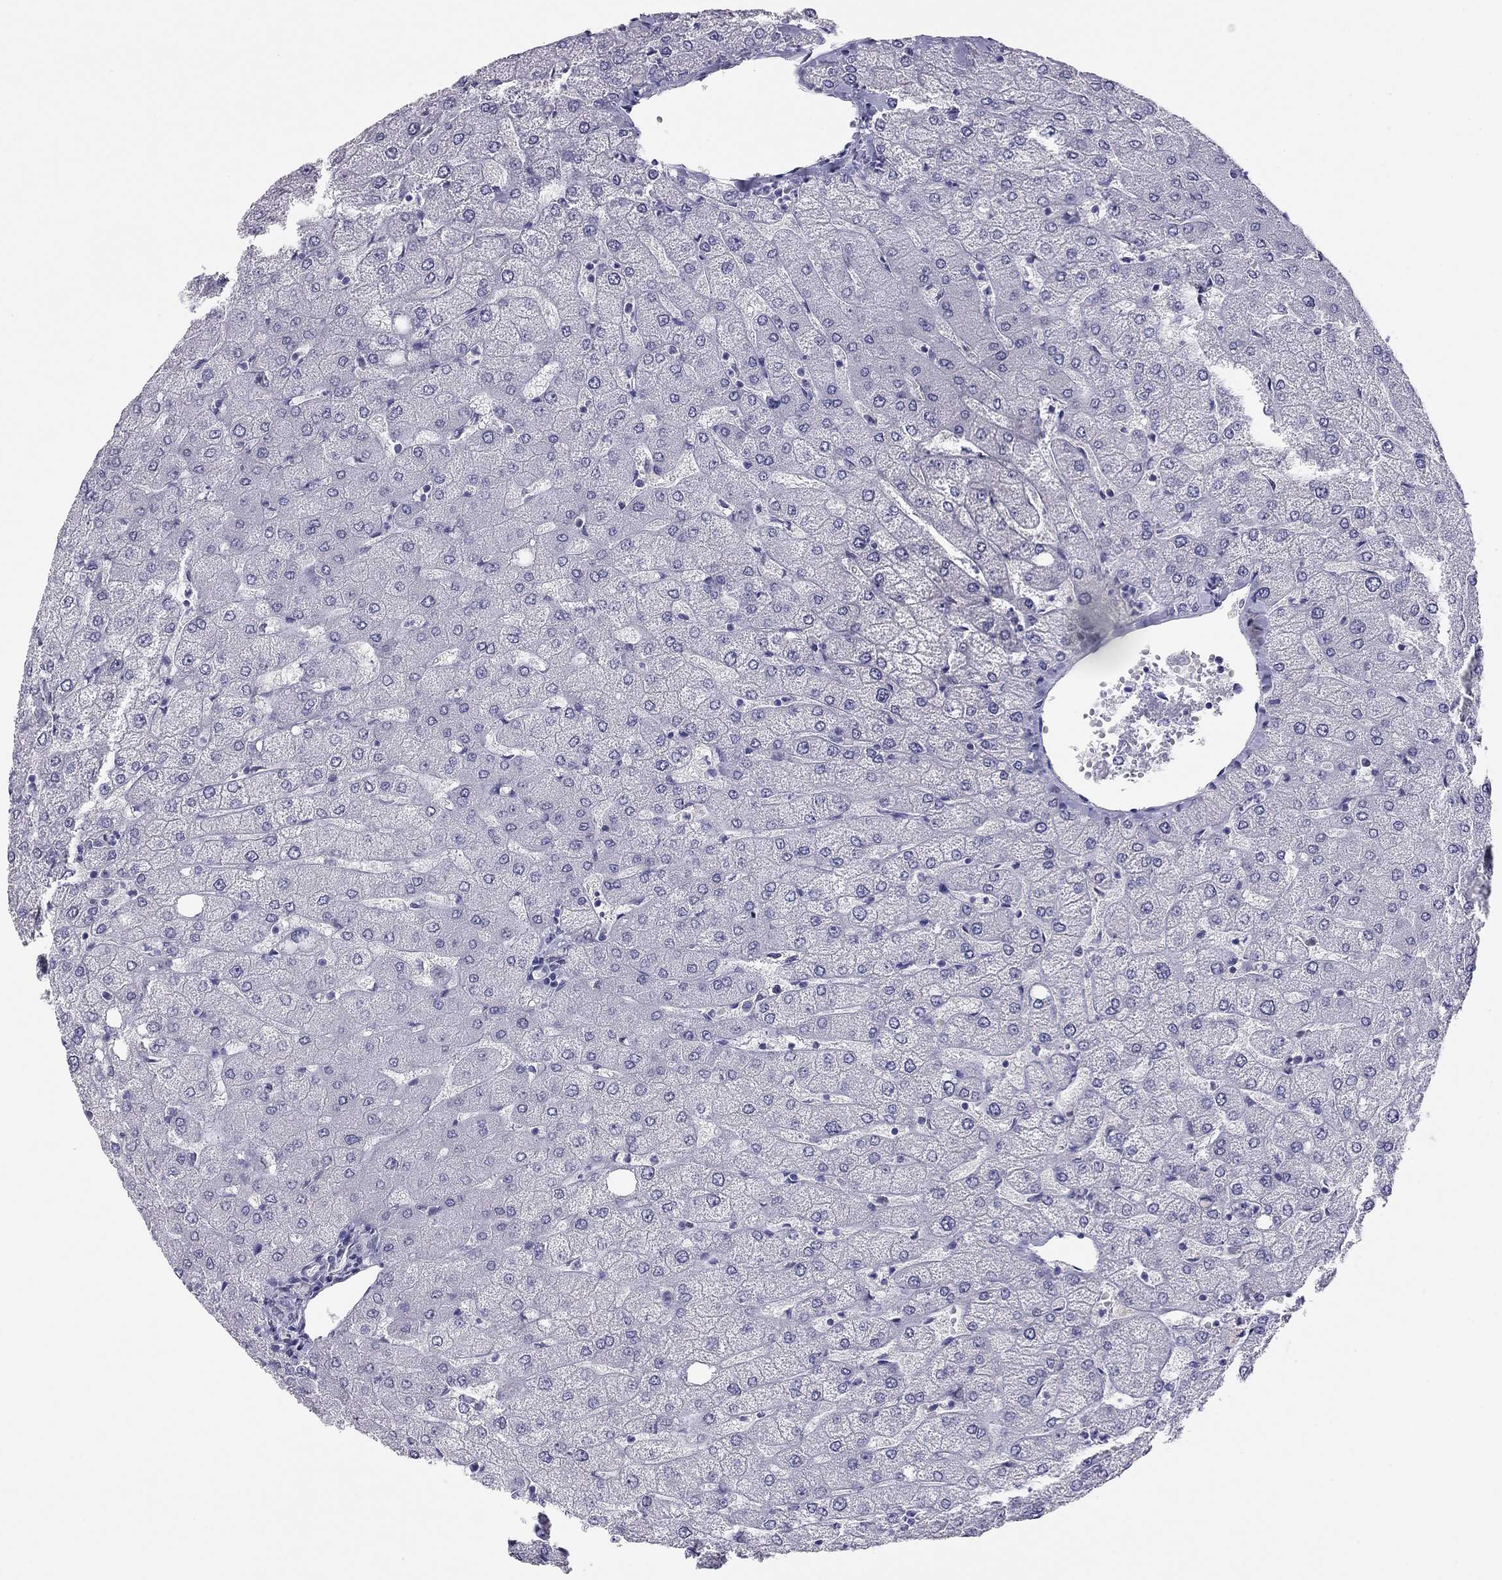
{"staining": {"intensity": "negative", "quantity": "none", "location": "none"}, "tissue": "liver", "cell_type": "Cholangiocytes", "image_type": "normal", "snomed": [{"axis": "morphology", "description": "Normal tissue, NOS"}, {"axis": "topography", "description": "Liver"}], "caption": "IHC image of normal liver: liver stained with DAB reveals no significant protein expression in cholangiocytes.", "gene": "DOT1L", "patient": {"sex": "female", "age": 54}}